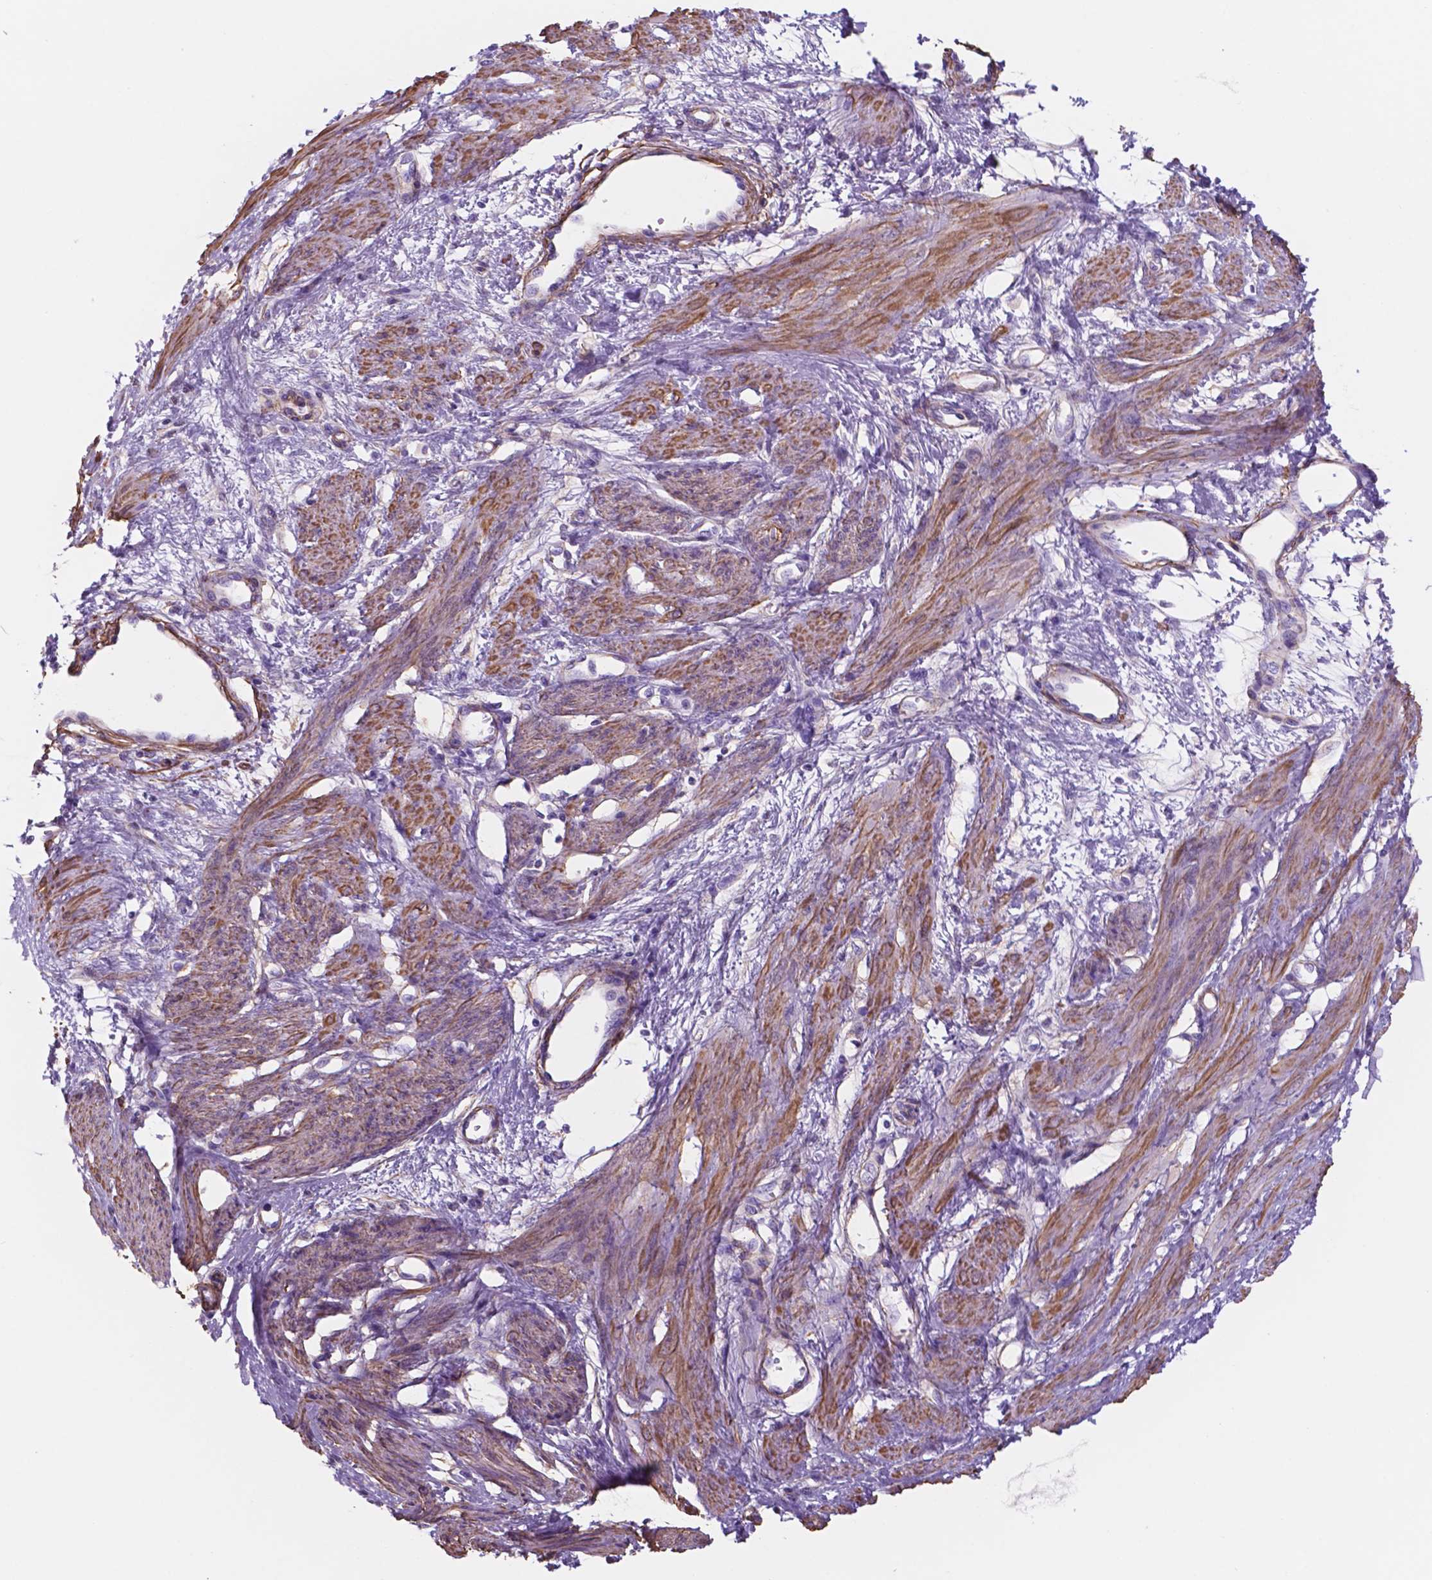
{"staining": {"intensity": "moderate", "quantity": "25%-75%", "location": "cytoplasmic/membranous"}, "tissue": "smooth muscle", "cell_type": "Smooth muscle cells", "image_type": "normal", "snomed": [{"axis": "morphology", "description": "Normal tissue, NOS"}, {"axis": "topography", "description": "Smooth muscle"}, {"axis": "topography", "description": "Uterus"}], "caption": "A medium amount of moderate cytoplasmic/membranous staining is present in about 25%-75% of smooth muscle cells in benign smooth muscle.", "gene": "TOR2A", "patient": {"sex": "female", "age": 39}}